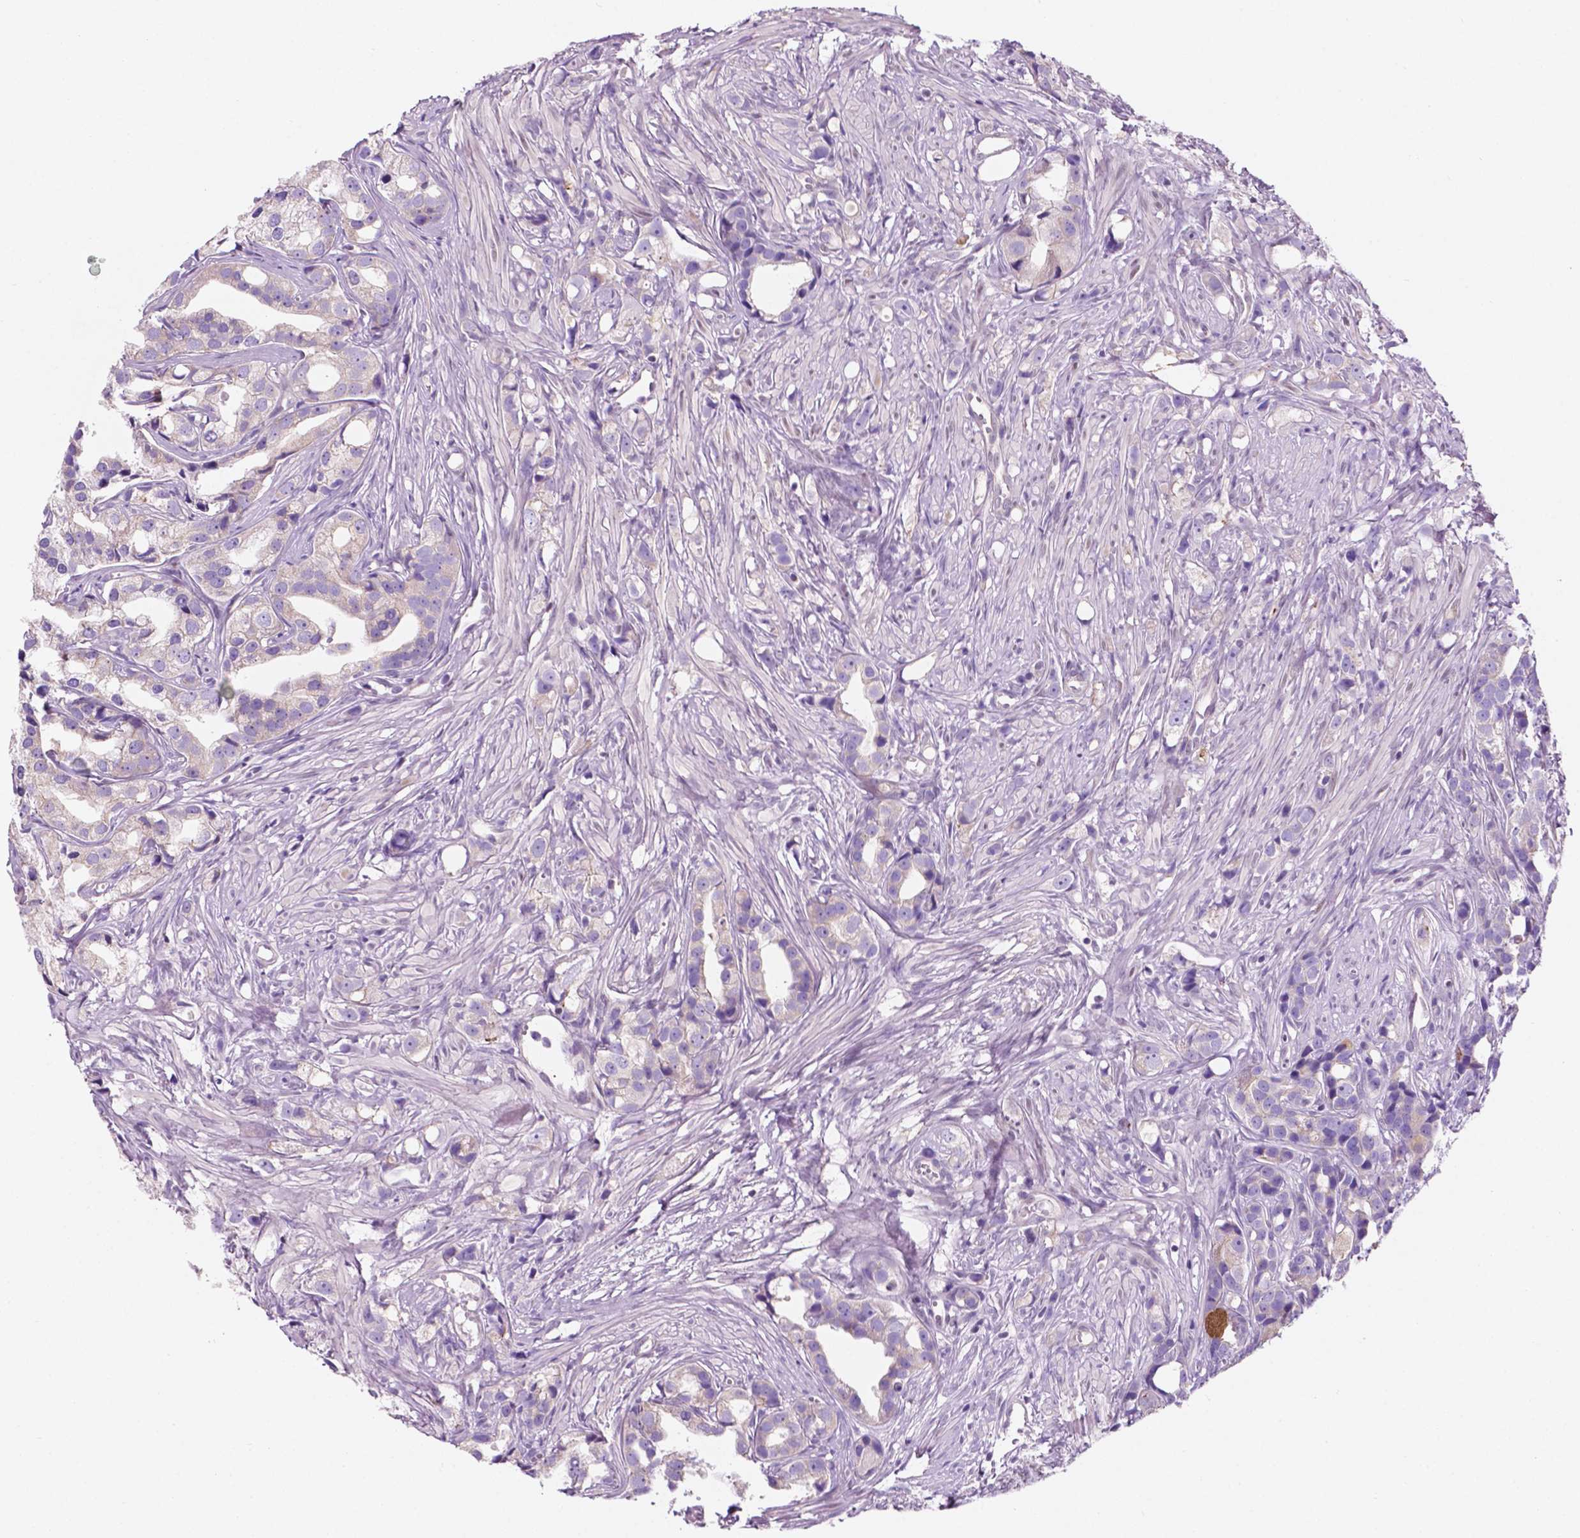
{"staining": {"intensity": "negative", "quantity": "none", "location": "none"}, "tissue": "prostate cancer", "cell_type": "Tumor cells", "image_type": "cancer", "snomed": [{"axis": "morphology", "description": "Adenocarcinoma, High grade"}, {"axis": "topography", "description": "Prostate"}], "caption": "Tumor cells show no significant staining in prostate cancer.", "gene": "FAM50B", "patient": {"sex": "male", "age": 75}}